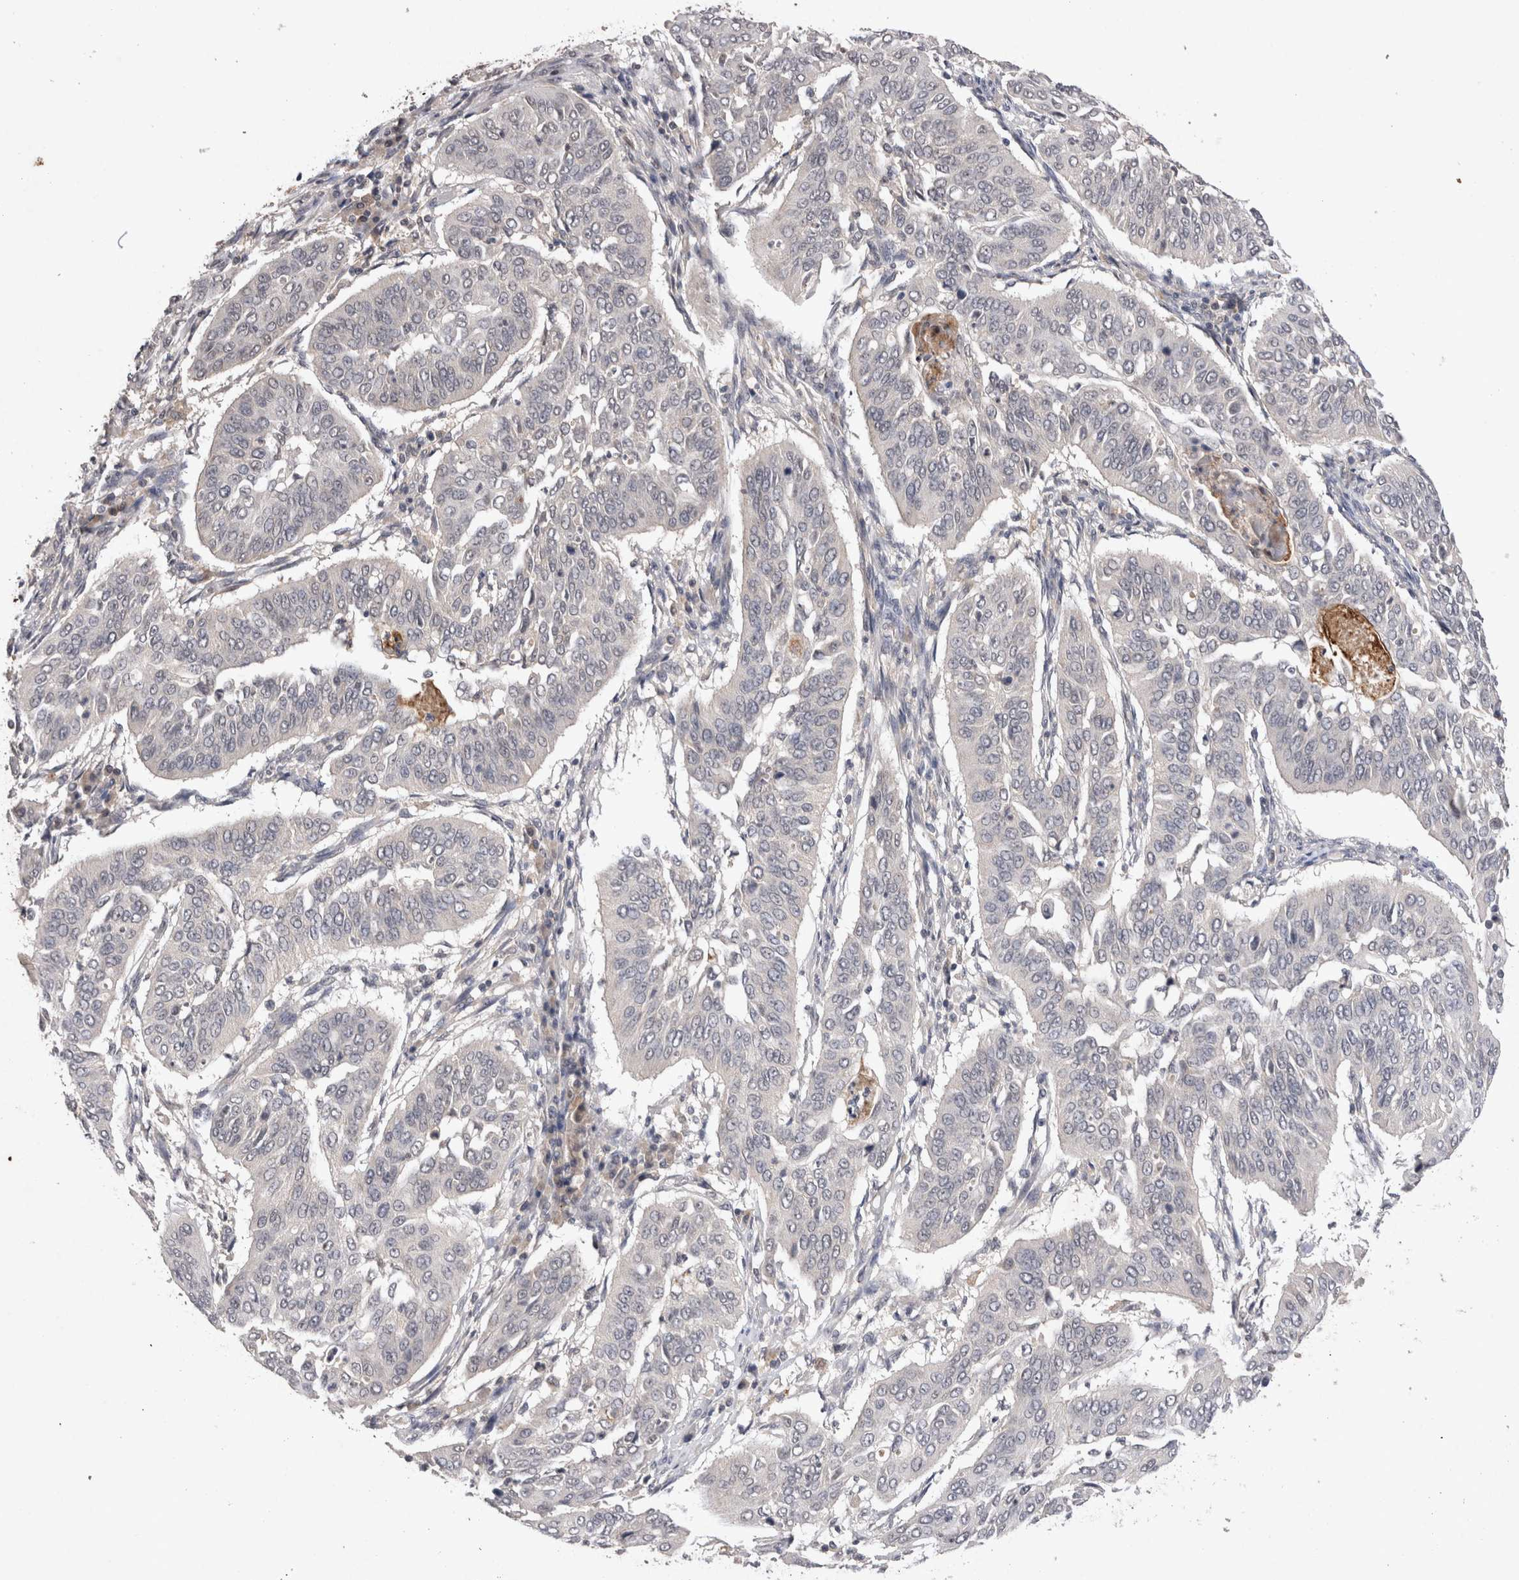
{"staining": {"intensity": "negative", "quantity": "none", "location": "none"}, "tissue": "cervical cancer", "cell_type": "Tumor cells", "image_type": "cancer", "snomed": [{"axis": "morphology", "description": "Normal tissue, NOS"}, {"axis": "morphology", "description": "Squamous cell carcinoma, NOS"}, {"axis": "topography", "description": "Cervix"}], "caption": "Tumor cells are negative for protein expression in human squamous cell carcinoma (cervical).", "gene": "RASSF3", "patient": {"sex": "female", "age": 39}}